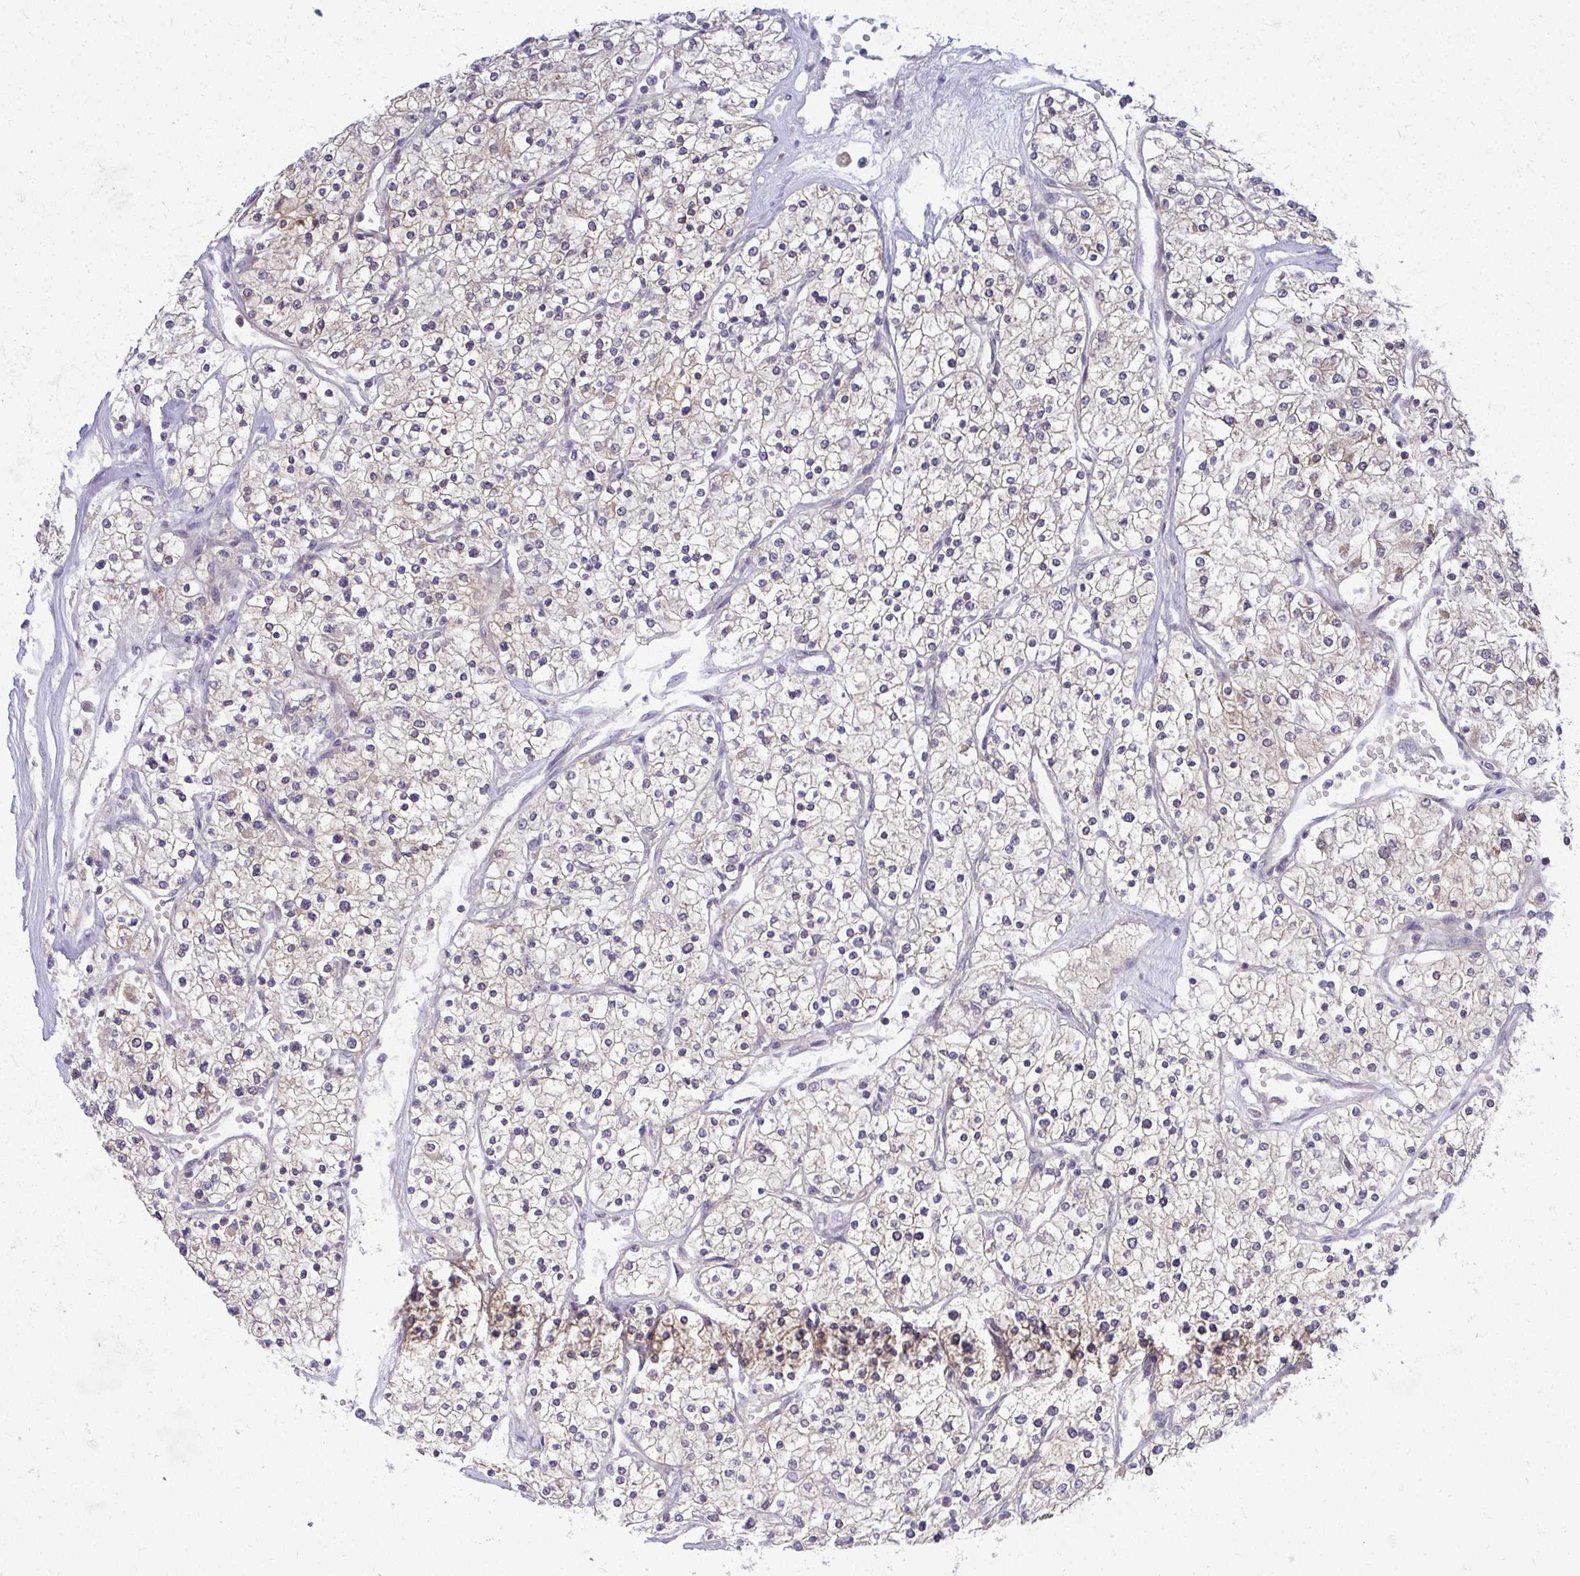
{"staining": {"intensity": "weak", "quantity": "25%-75%", "location": "cytoplasmic/membranous"}, "tissue": "renal cancer", "cell_type": "Tumor cells", "image_type": "cancer", "snomed": [{"axis": "morphology", "description": "Adenocarcinoma, NOS"}, {"axis": "topography", "description": "Kidney"}], "caption": "A histopathology image of human renal cancer stained for a protein reveals weak cytoplasmic/membranous brown staining in tumor cells.", "gene": "HDHD2", "patient": {"sex": "male", "age": 80}}